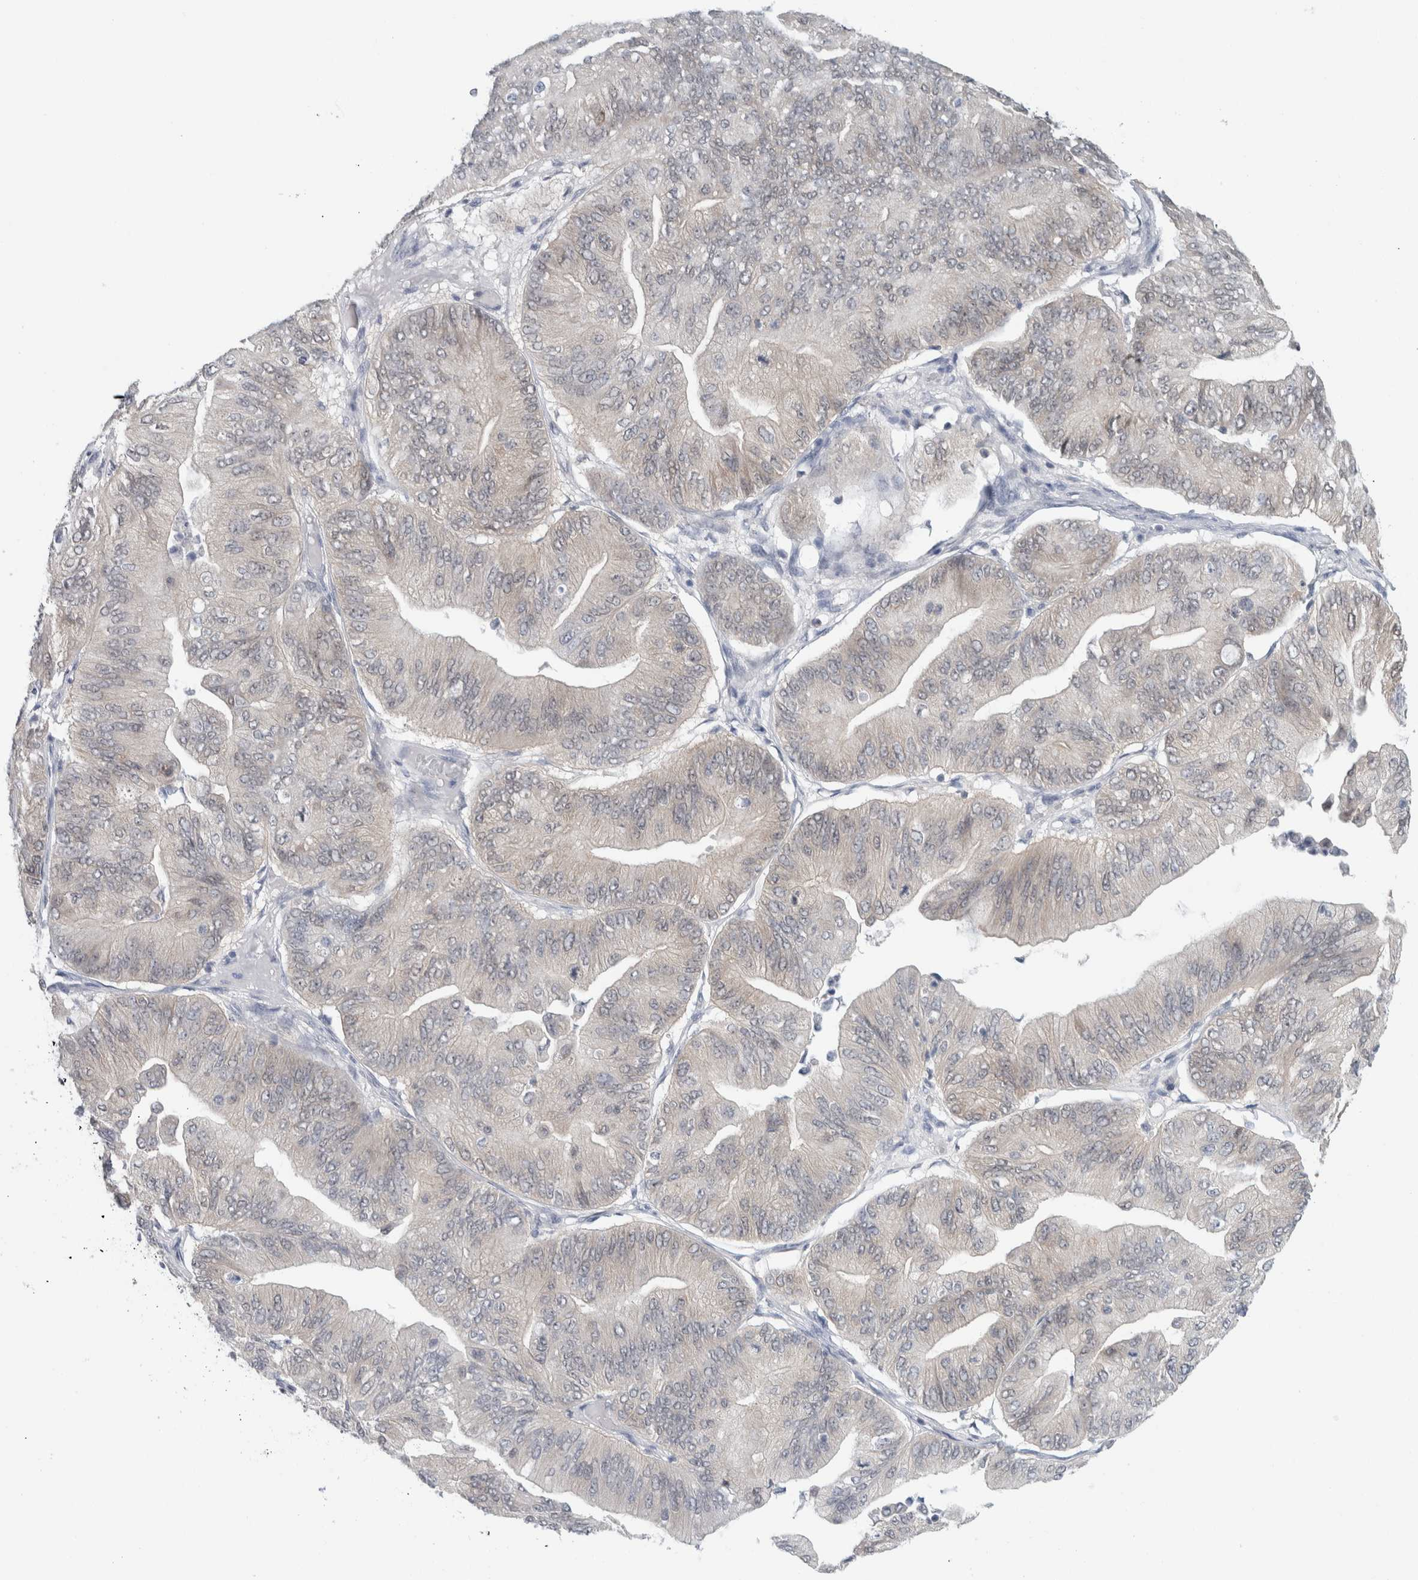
{"staining": {"intensity": "moderate", "quantity": "25%-75%", "location": "cytoplasmic/membranous,nuclear"}, "tissue": "ovarian cancer", "cell_type": "Tumor cells", "image_type": "cancer", "snomed": [{"axis": "morphology", "description": "Cystadenocarcinoma, mucinous, NOS"}, {"axis": "topography", "description": "Ovary"}], "caption": "Approximately 25%-75% of tumor cells in ovarian mucinous cystadenocarcinoma show moderate cytoplasmic/membranous and nuclear protein expression as visualized by brown immunohistochemical staining.", "gene": "CASP6", "patient": {"sex": "female", "age": 61}}